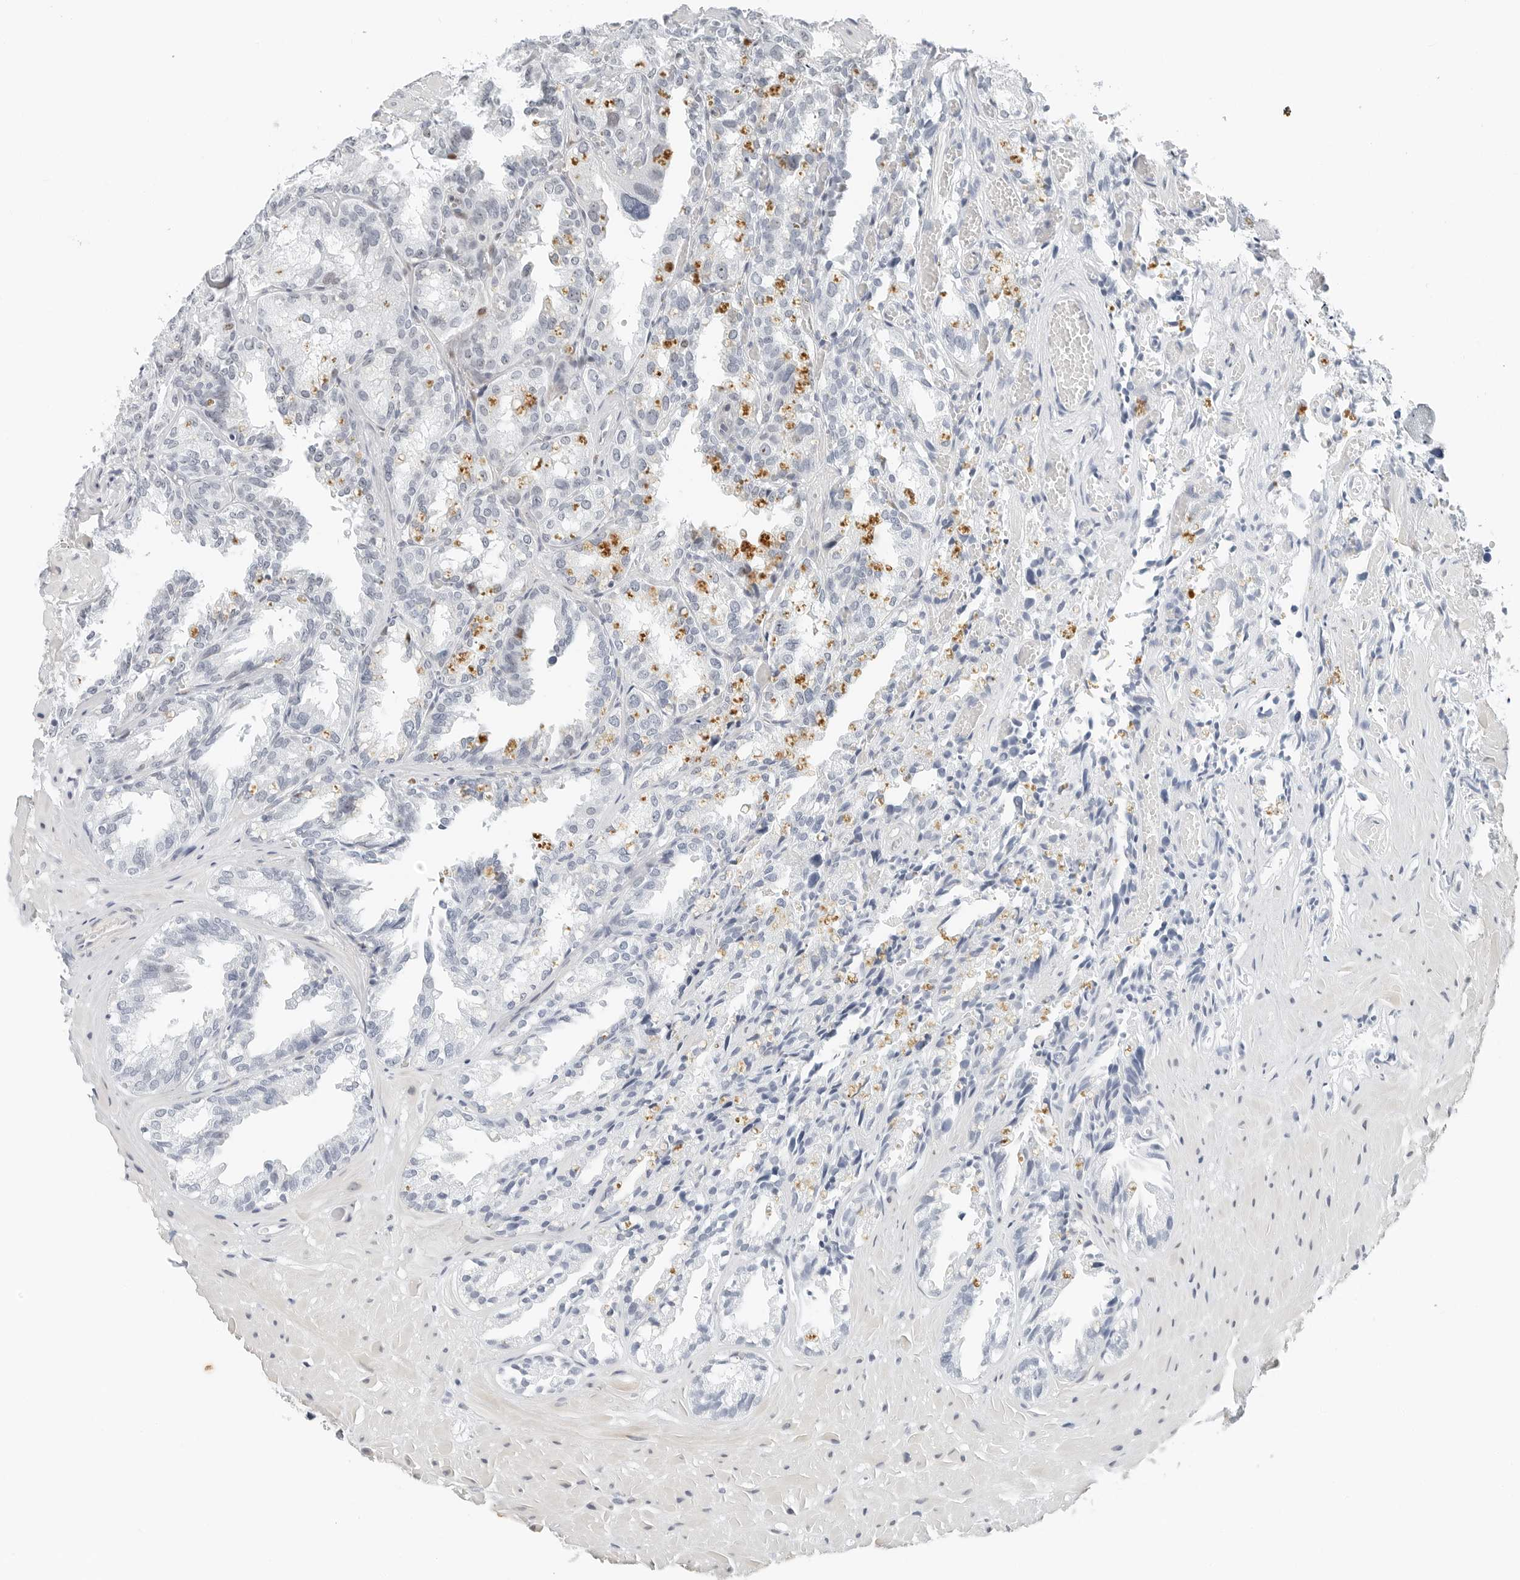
{"staining": {"intensity": "negative", "quantity": "none", "location": "none"}, "tissue": "seminal vesicle", "cell_type": "Glandular cells", "image_type": "normal", "snomed": [{"axis": "morphology", "description": "Normal tissue, NOS"}, {"axis": "topography", "description": "Prostate"}, {"axis": "topography", "description": "Seminal veicle"}], "caption": "The immunohistochemistry image has no significant expression in glandular cells of seminal vesicle.", "gene": "NTMT2", "patient": {"sex": "male", "age": 51}}